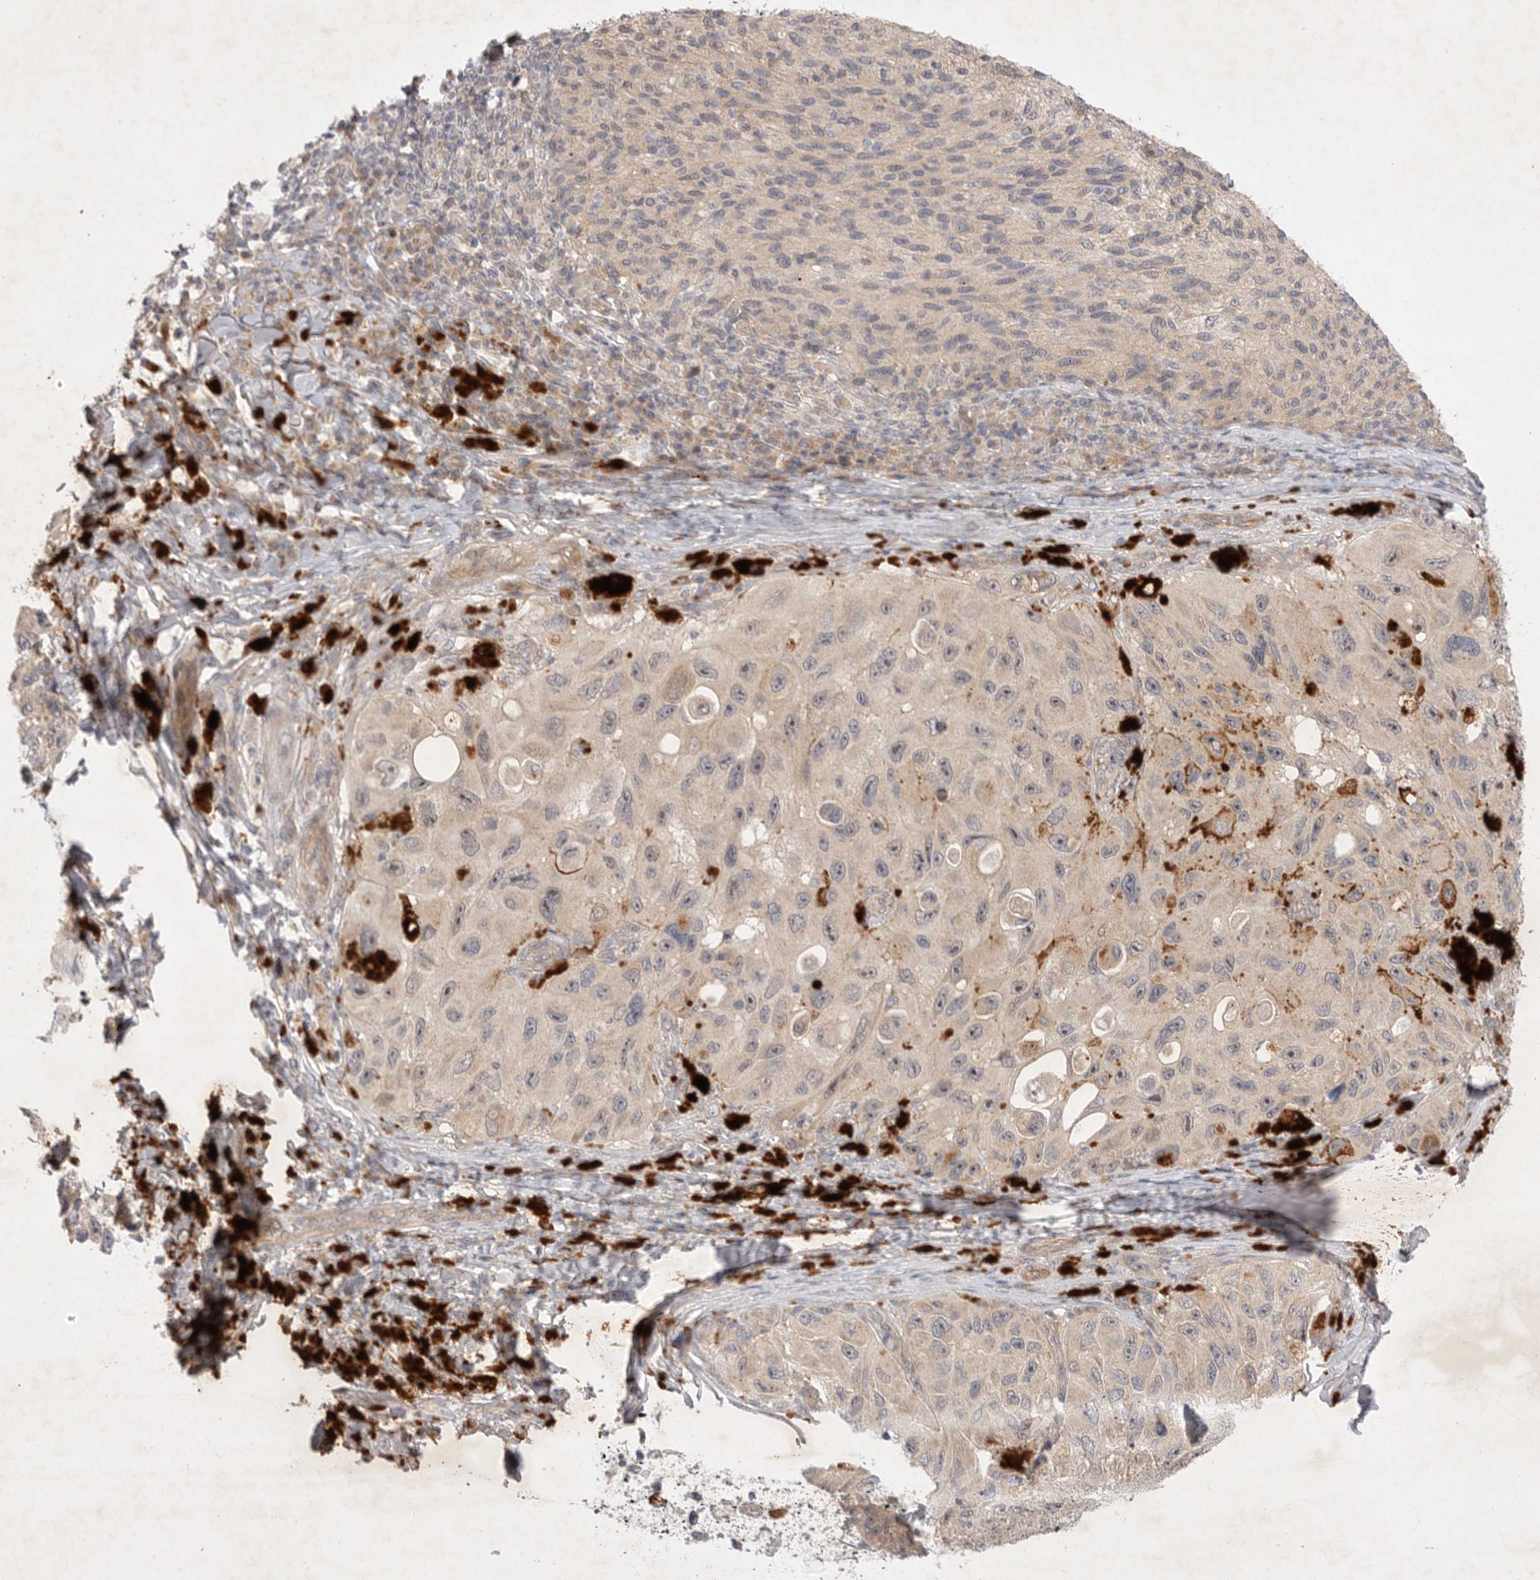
{"staining": {"intensity": "weak", "quantity": ">75%", "location": "cytoplasmic/membranous"}, "tissue": "melanoma", "cell_type": "Tumor cells", "image_type": "cancer", "snomed": [{"axis": "morphology", "description": "Malignant melanoma, NOS"}, {"axis": "topography", "description": "Skin"}], "caption": "IHC histopathology image of melanoma stained for a protein (brown), which demonstrates low levels of weak cytoplasmic/membranous positivity in about >75% of tumor cells.", "gene": "PTPDC1", "patient": {"sex": "female", "age": 73}}